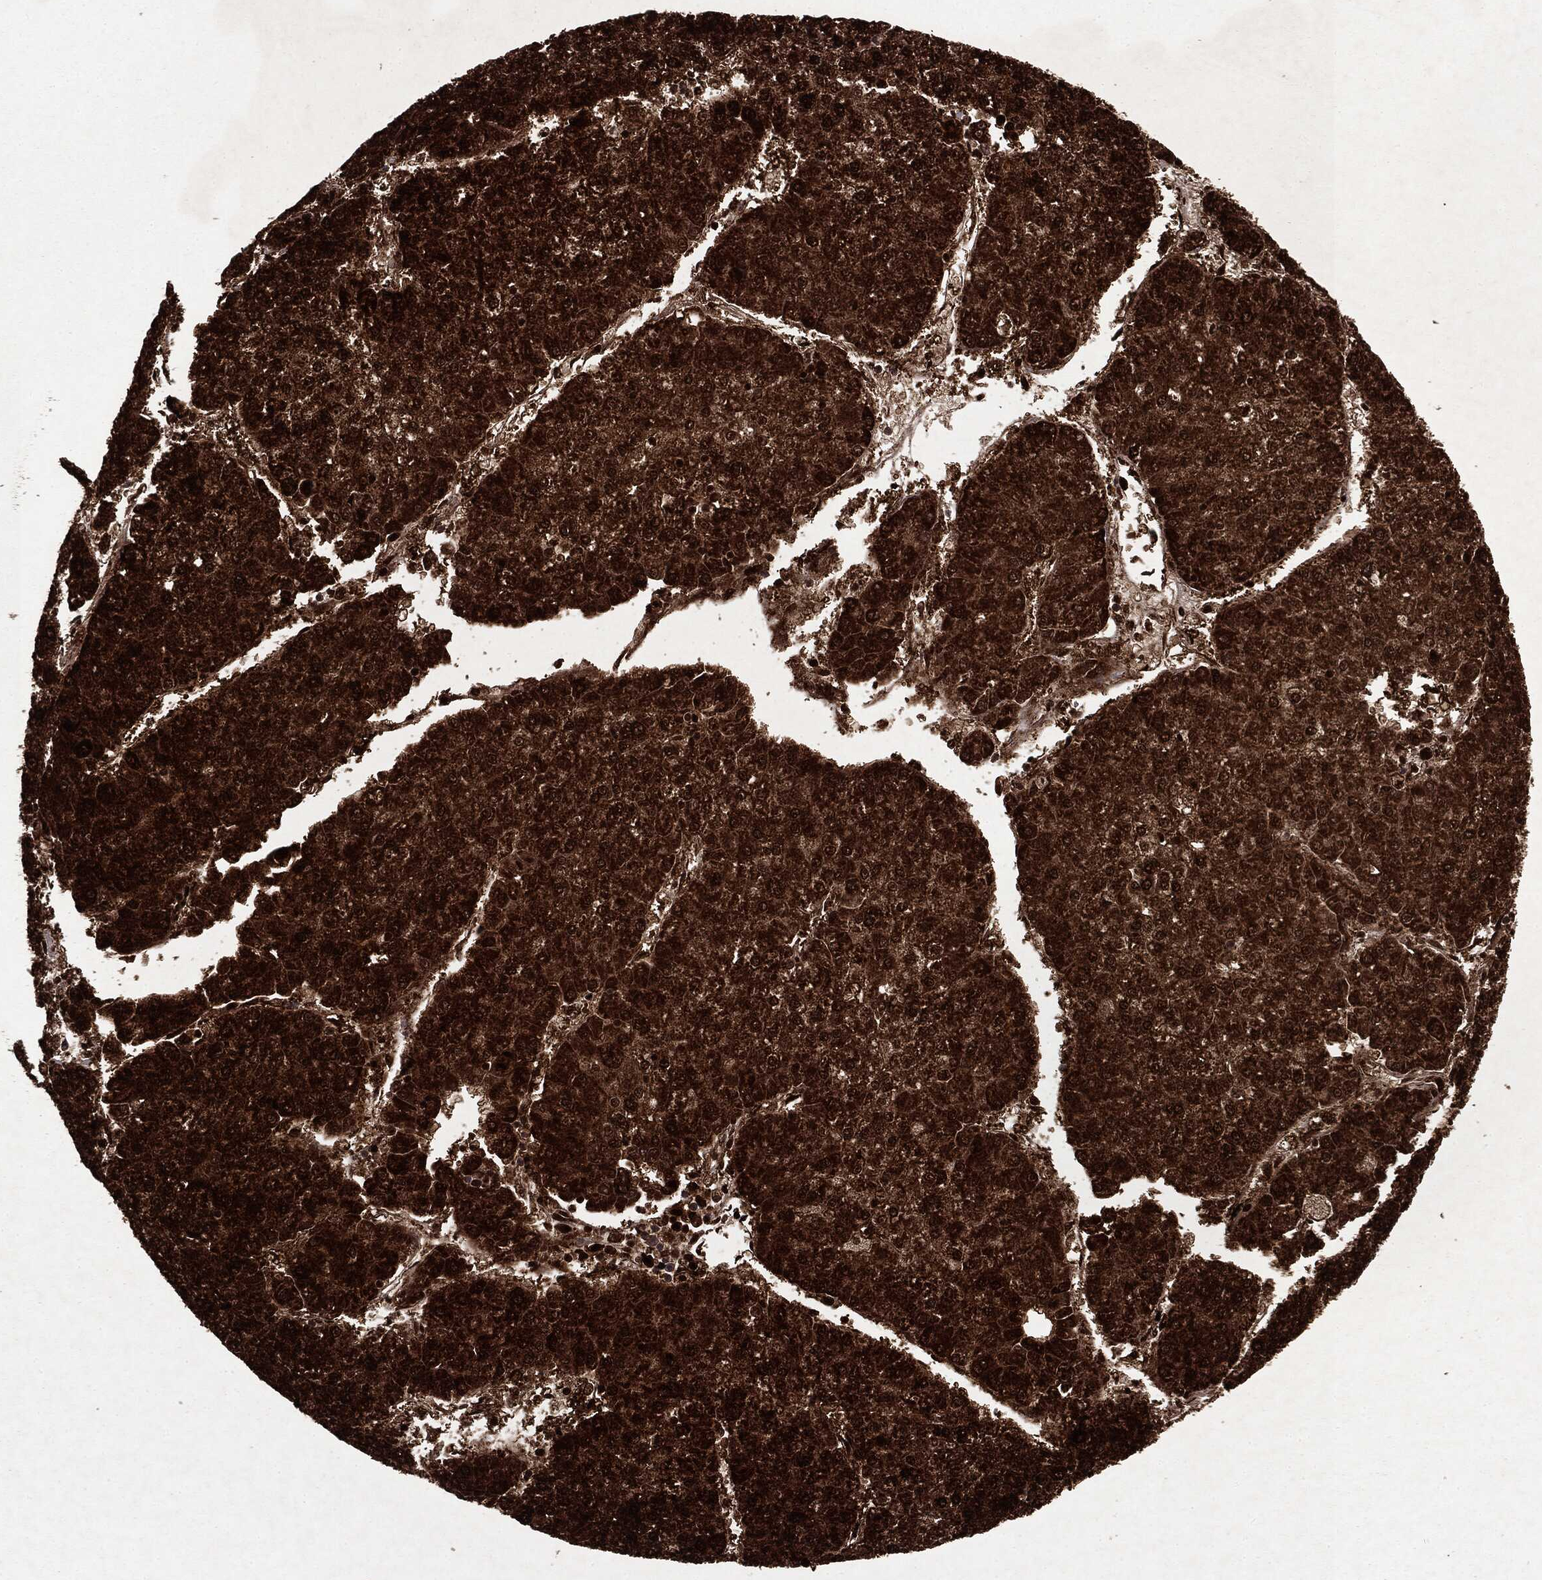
{"staining": {"intensity": "strong", "quantity": ">75%", "location": "cytoplasmic/membranous,nuclear"}, "tissue": "liver cancer", "cell_type": "Tumor cells", "image_type": "cancer", "snomed": [{"axis": "morphology", "description": "Carcinoma, Hepatocellular, NOS"}, {"axis": "topography", "description": "Liver"}], "caption": "The image demonstrates immunohistochemical staining of liver cancer. There is strong cytoplasmic/membranous and nuclear expression is seen in about >75% of tumor cells.", "gene": "PEBP1", "patient": {"sex": "male", "age": 73}}